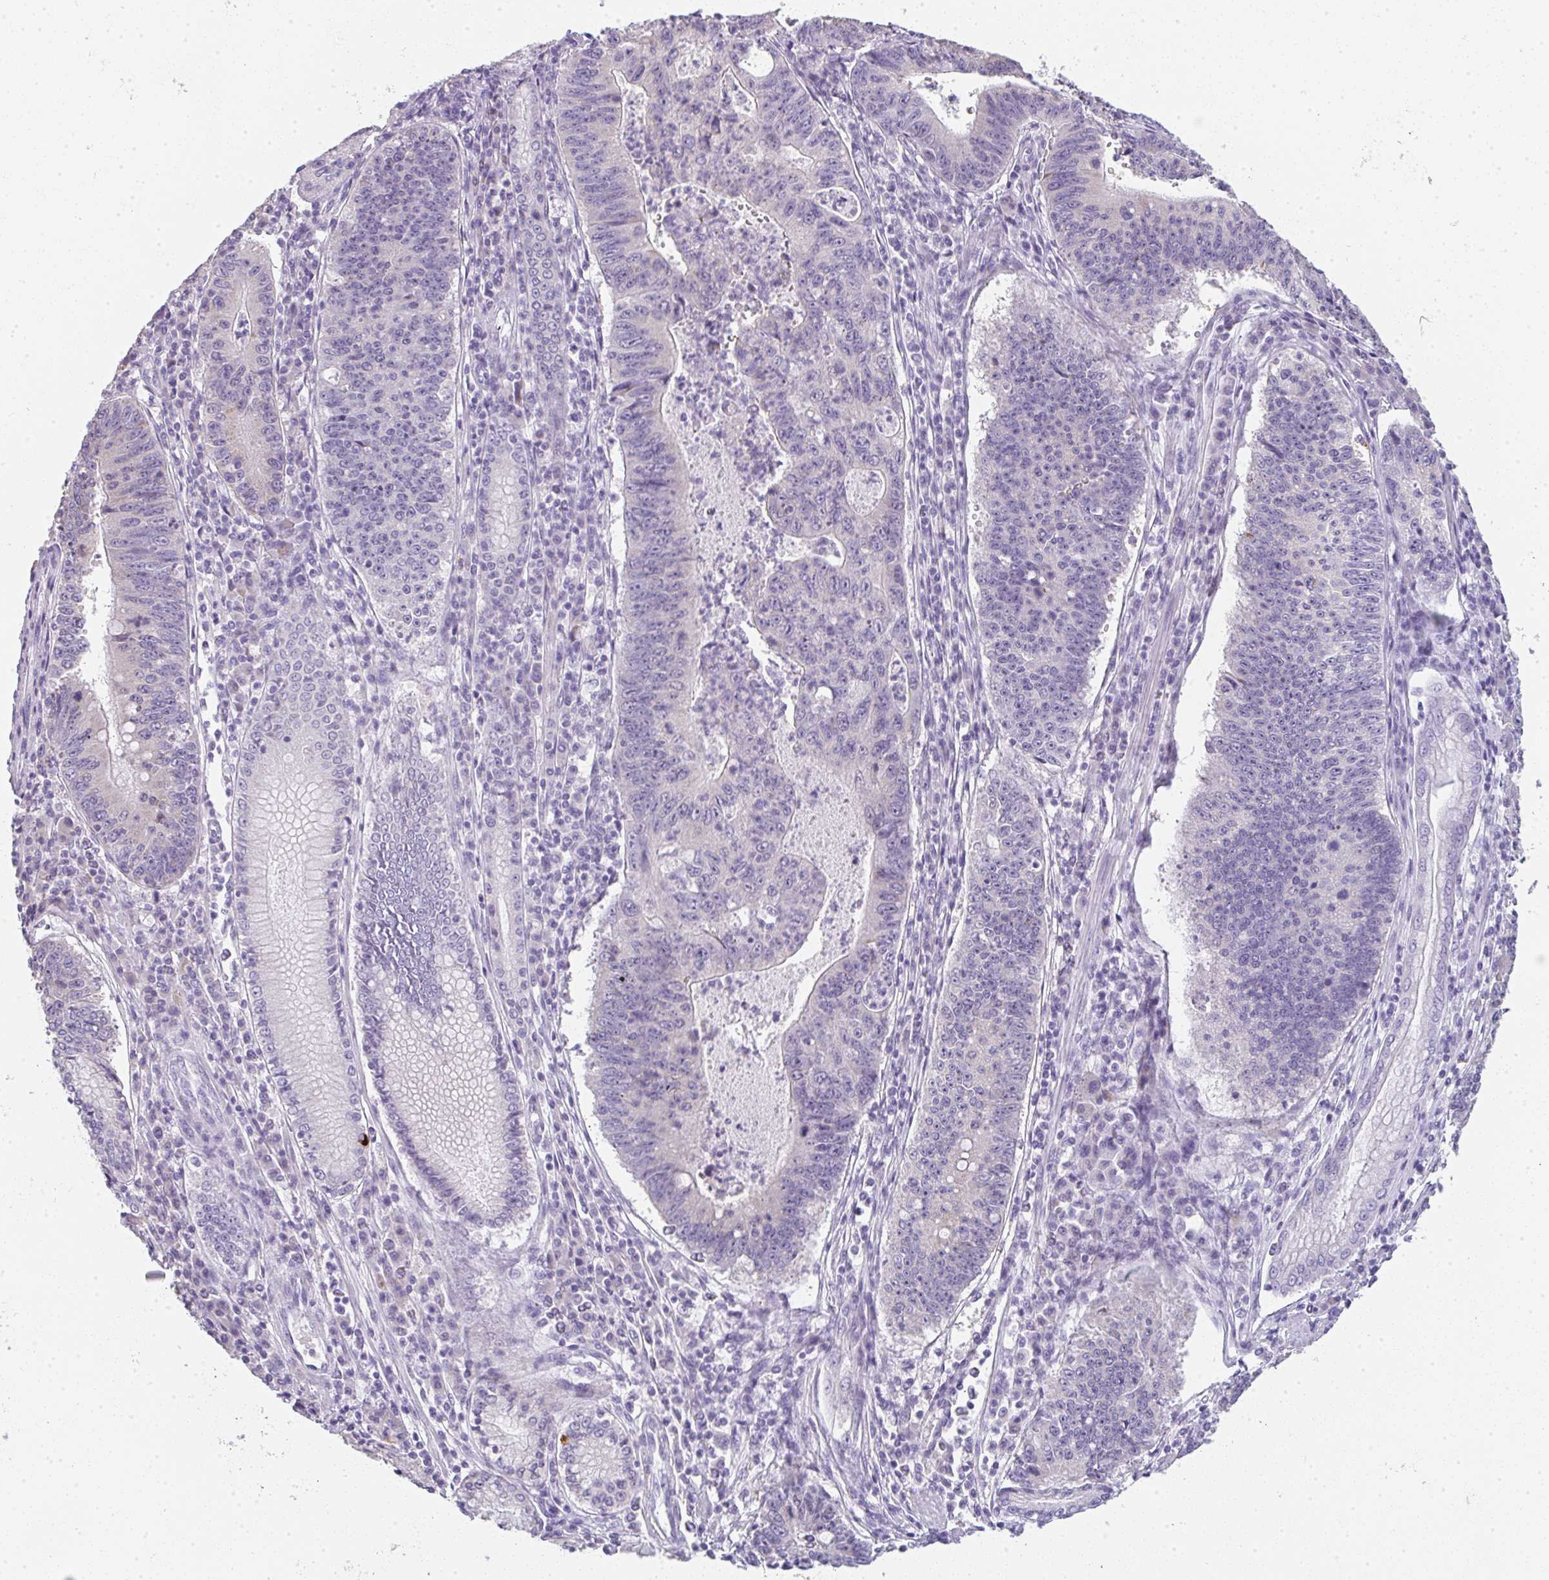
{"staining": {"intensity": "weak", "quantity": "<25%", "location": "cytoplasmic/membranous"}, "tissue": "stomach cancer", "cell_type": "Tumor cells", "image_type": "cancer", "snomed": [{"axis": "morphology", "description": "Adenocarcinoma, NOS"}, {"axis": "topography", "description": "Stomach"}], "caption": "High magnification brightfield microscopy of stomach cancer (adenocarcinoma) stained with DAB (brown) and counterstained with hematoxylin (blue): tumor cells show no significant positivity.", "gene": "LPAR4", "patient": {"sex": "male", "age": 59}}